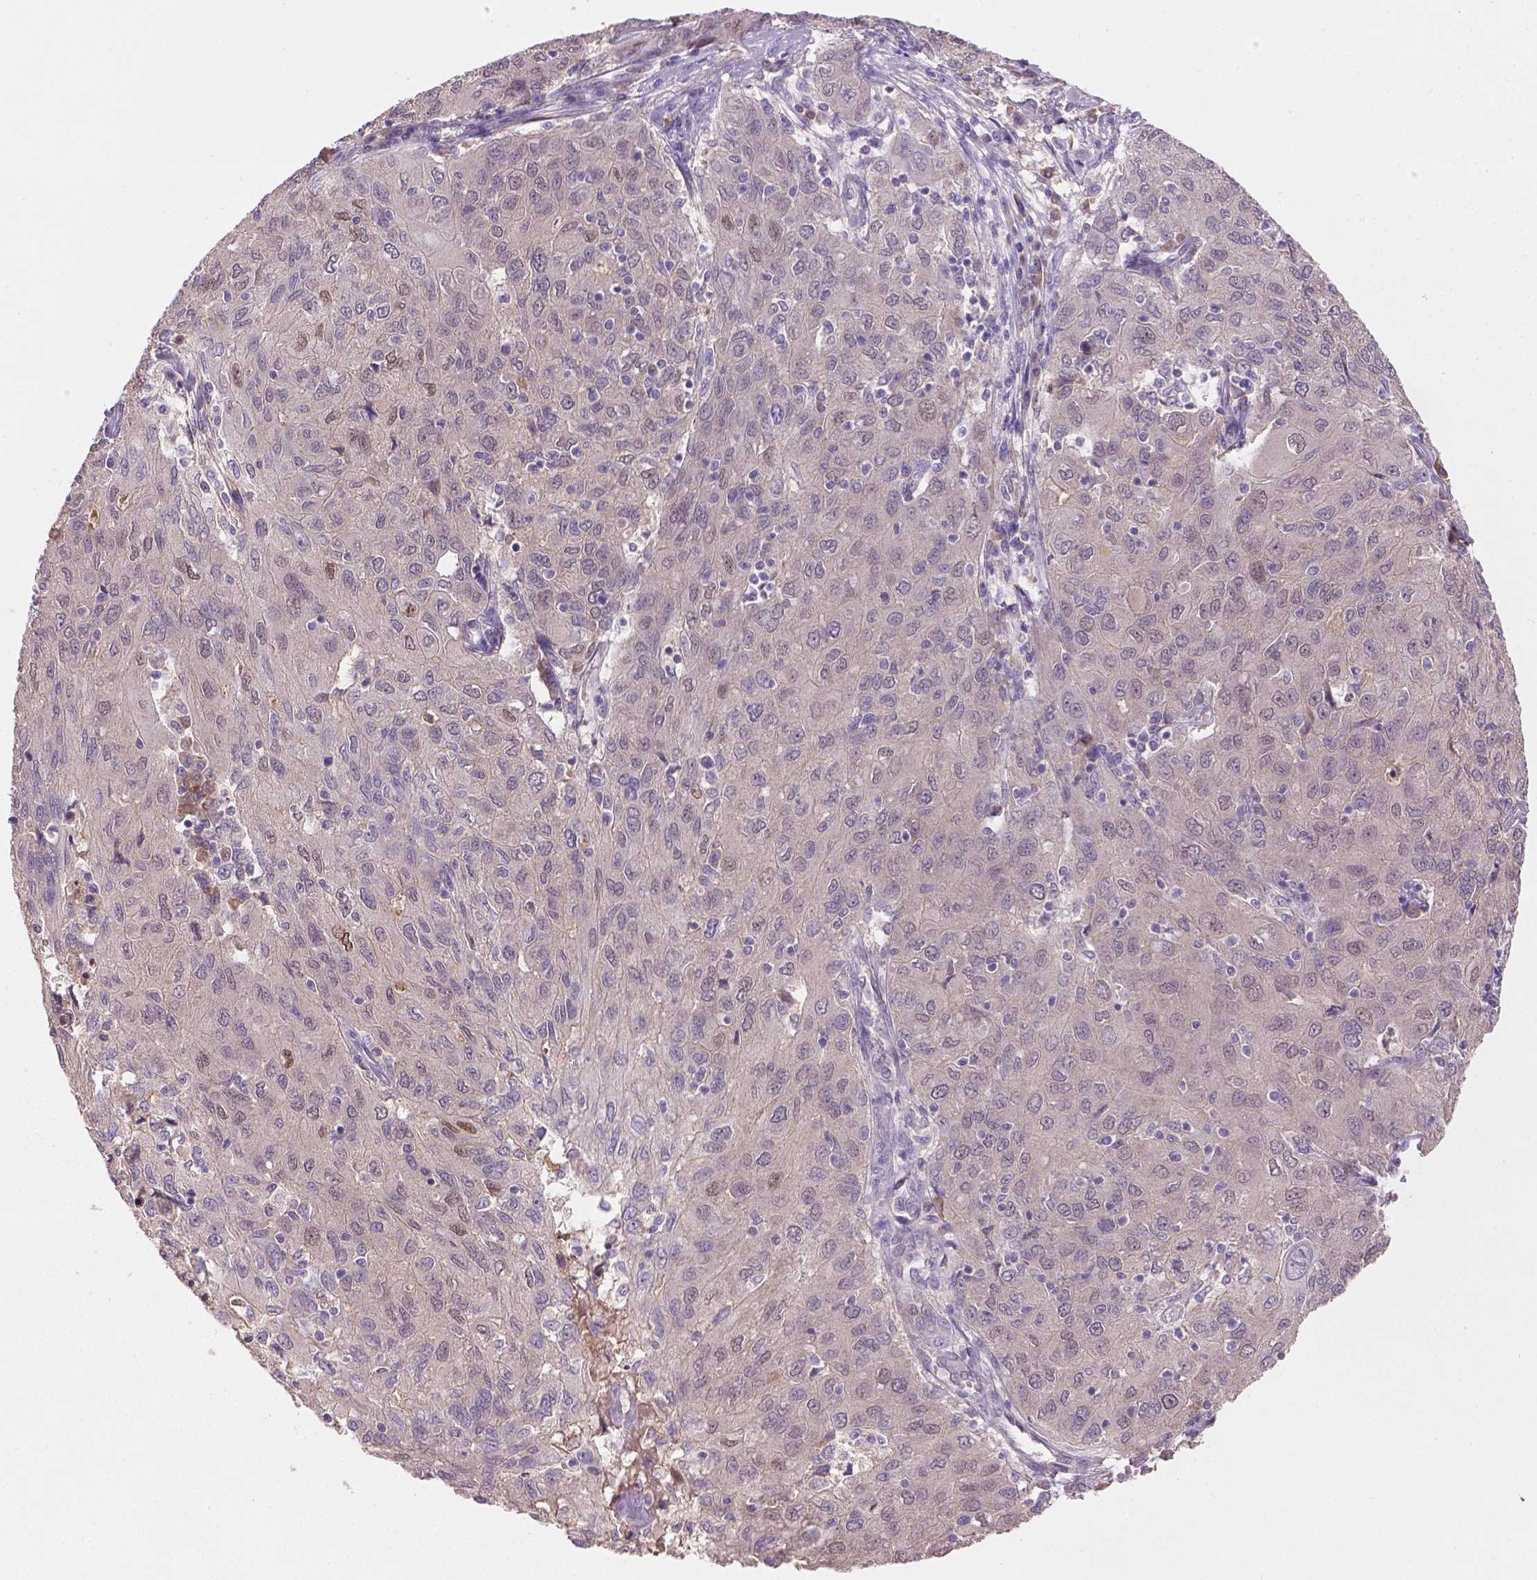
{"staining": {"intensity": "moderate", "quantity": "<25%", "location": "nuclear"}, "tissue": "ovarian cancer", "cell_type": "Tumor cells", "image_type": "cancer", "snomed": [{"axis": "morphology", "description": "Carcinoma, endometroid"}, {"axis": "topography", "description": "Ovary"}], "caption": "Ovarian cancer (endometroid carcinoma) stained for a protein (brown) shows moderate nuclear positive positivity in about <25% of tumor cells.", "gene": "SOX17", "patient": {"sex": "female", "age": 50}}